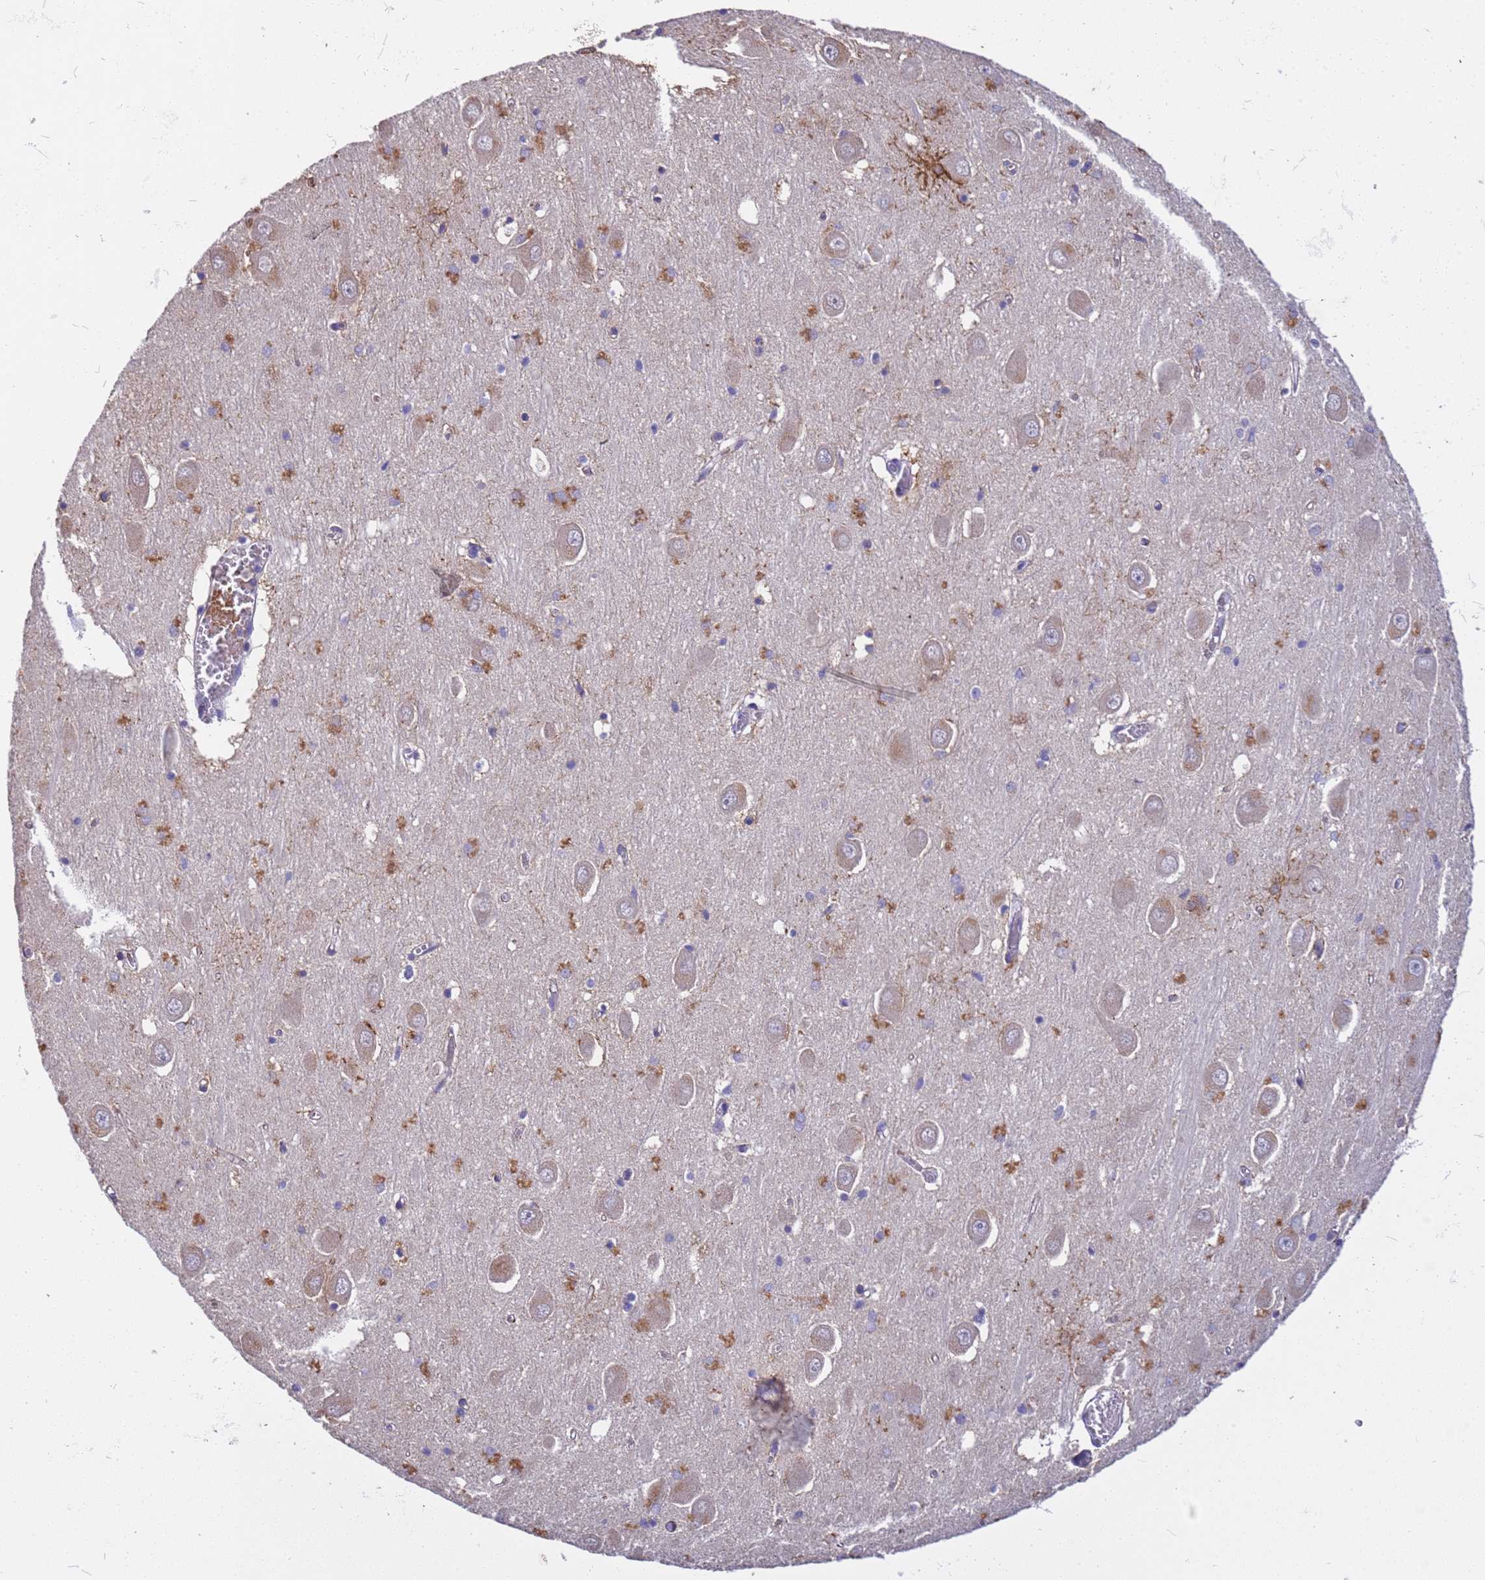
{"staining": {"intensity": "moderate", "quantity": "25%-75%", "location": "cytoplasmic/membranous"}, "tissue": "hippocampus", "cell_type": "Glial cells", "image_type": "normal", "snomed": [{"axis": "morphology", "description": "Normal tissue, NOS"}, {"axis": "topography", "description": "Hippocampus"}], "caption": "A high-resolution photomicrograph shows immunohistochemistry (IHC) staining of normal hippocampus, which displays moderate cytoplasmic/membranous staining in about 25%-75% of glial cells. (IHC, brightfield microscopy, high magnification).", "gene": "SLC24A3", "patient": {"sex": "male", "age": 70}}